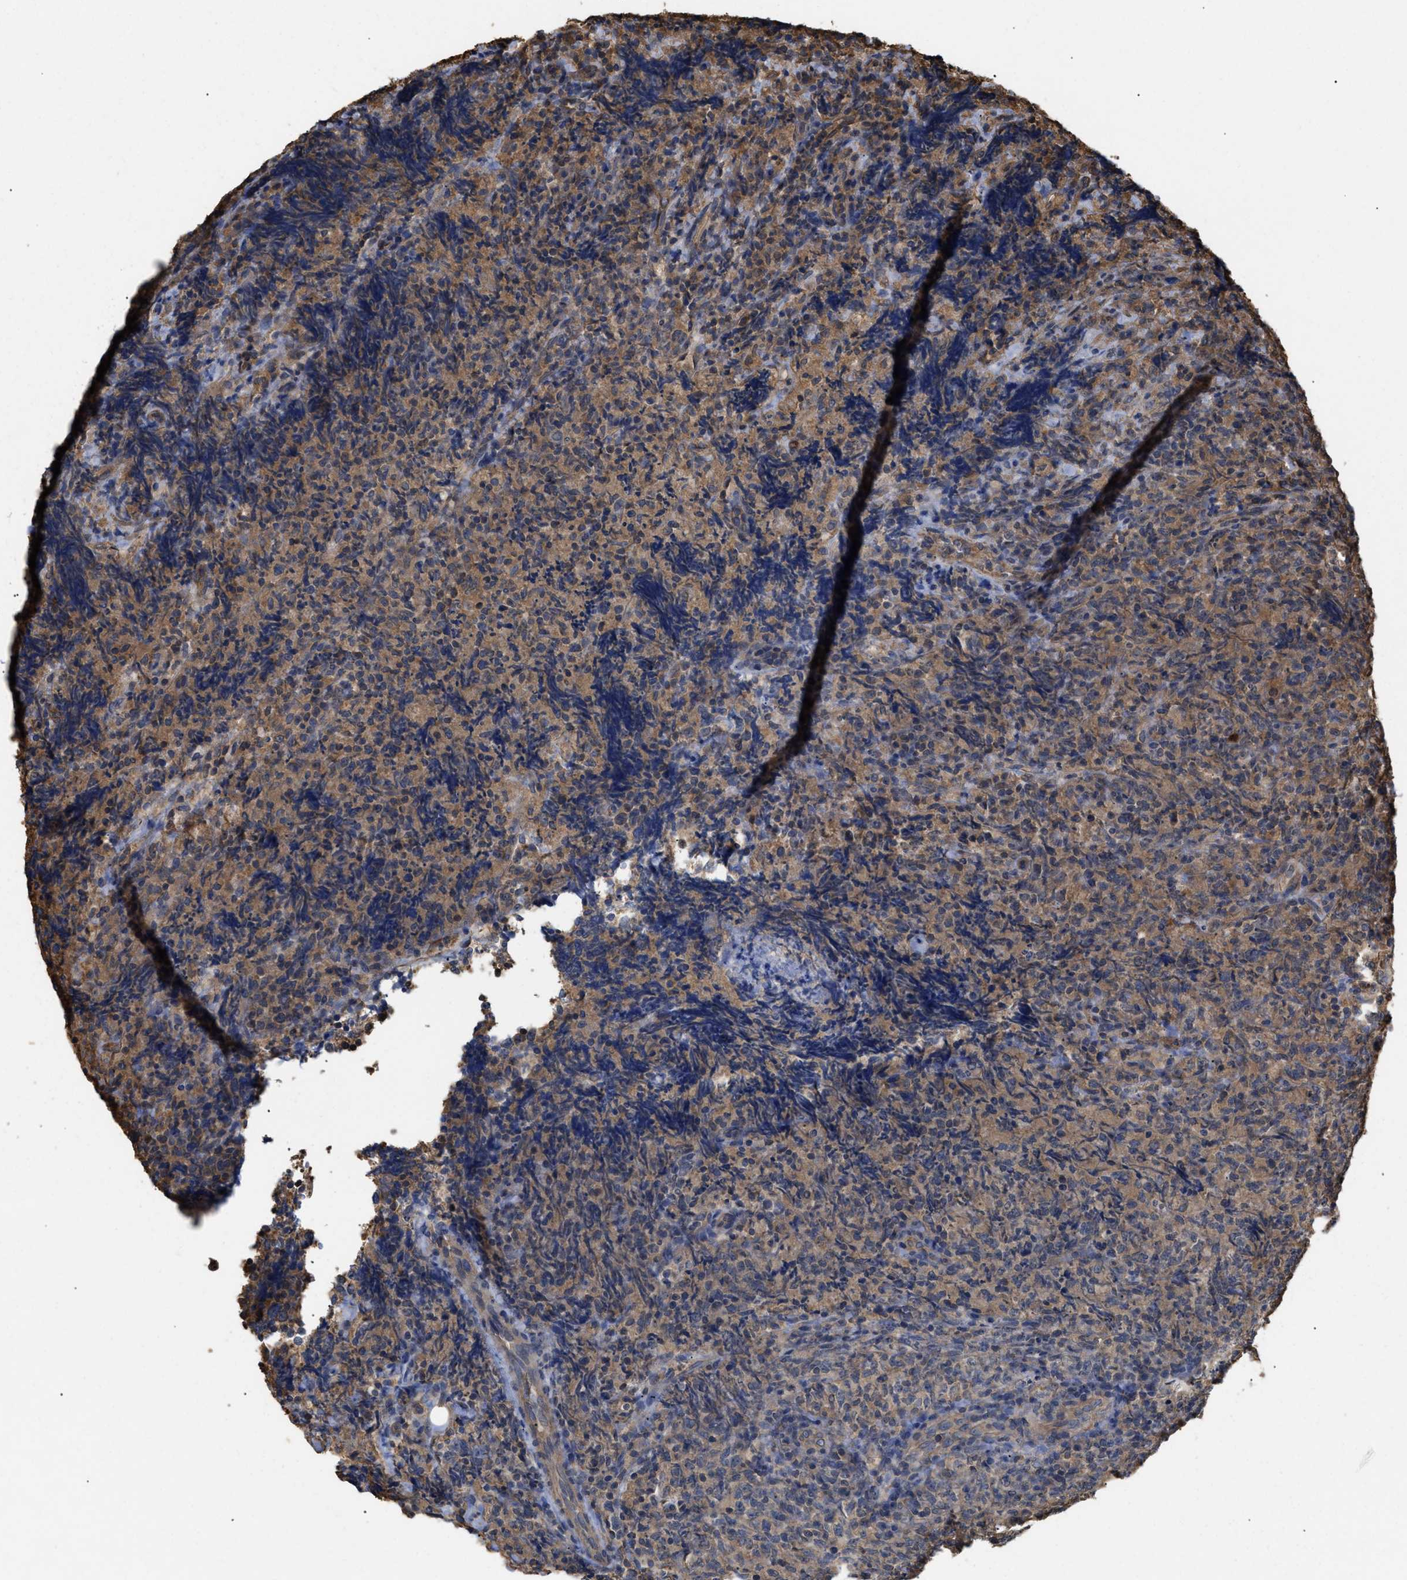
{"staining": {"intensity": "moderate", "quantity": ">75%", "location": "cytoplasmic/membranous"}, "tissue": "lymphoma", "cell_type": "Tumor cells", "image_type": "cancer", "snomed": [{"axis": "morphology", "description": "Malignant lymphoma, non-Hodgkin's type, High grade"}, {"axis": "topography", "description": "Tonsil"}], "caption": "Immunohistochemical staining of human lymphoma demonstrates moderate cytoplasmic/membranous protein positivity in approximately >75% of tumor cells.", "gene": "CALM1", "patient": {"sex": "female", "age": 36}}